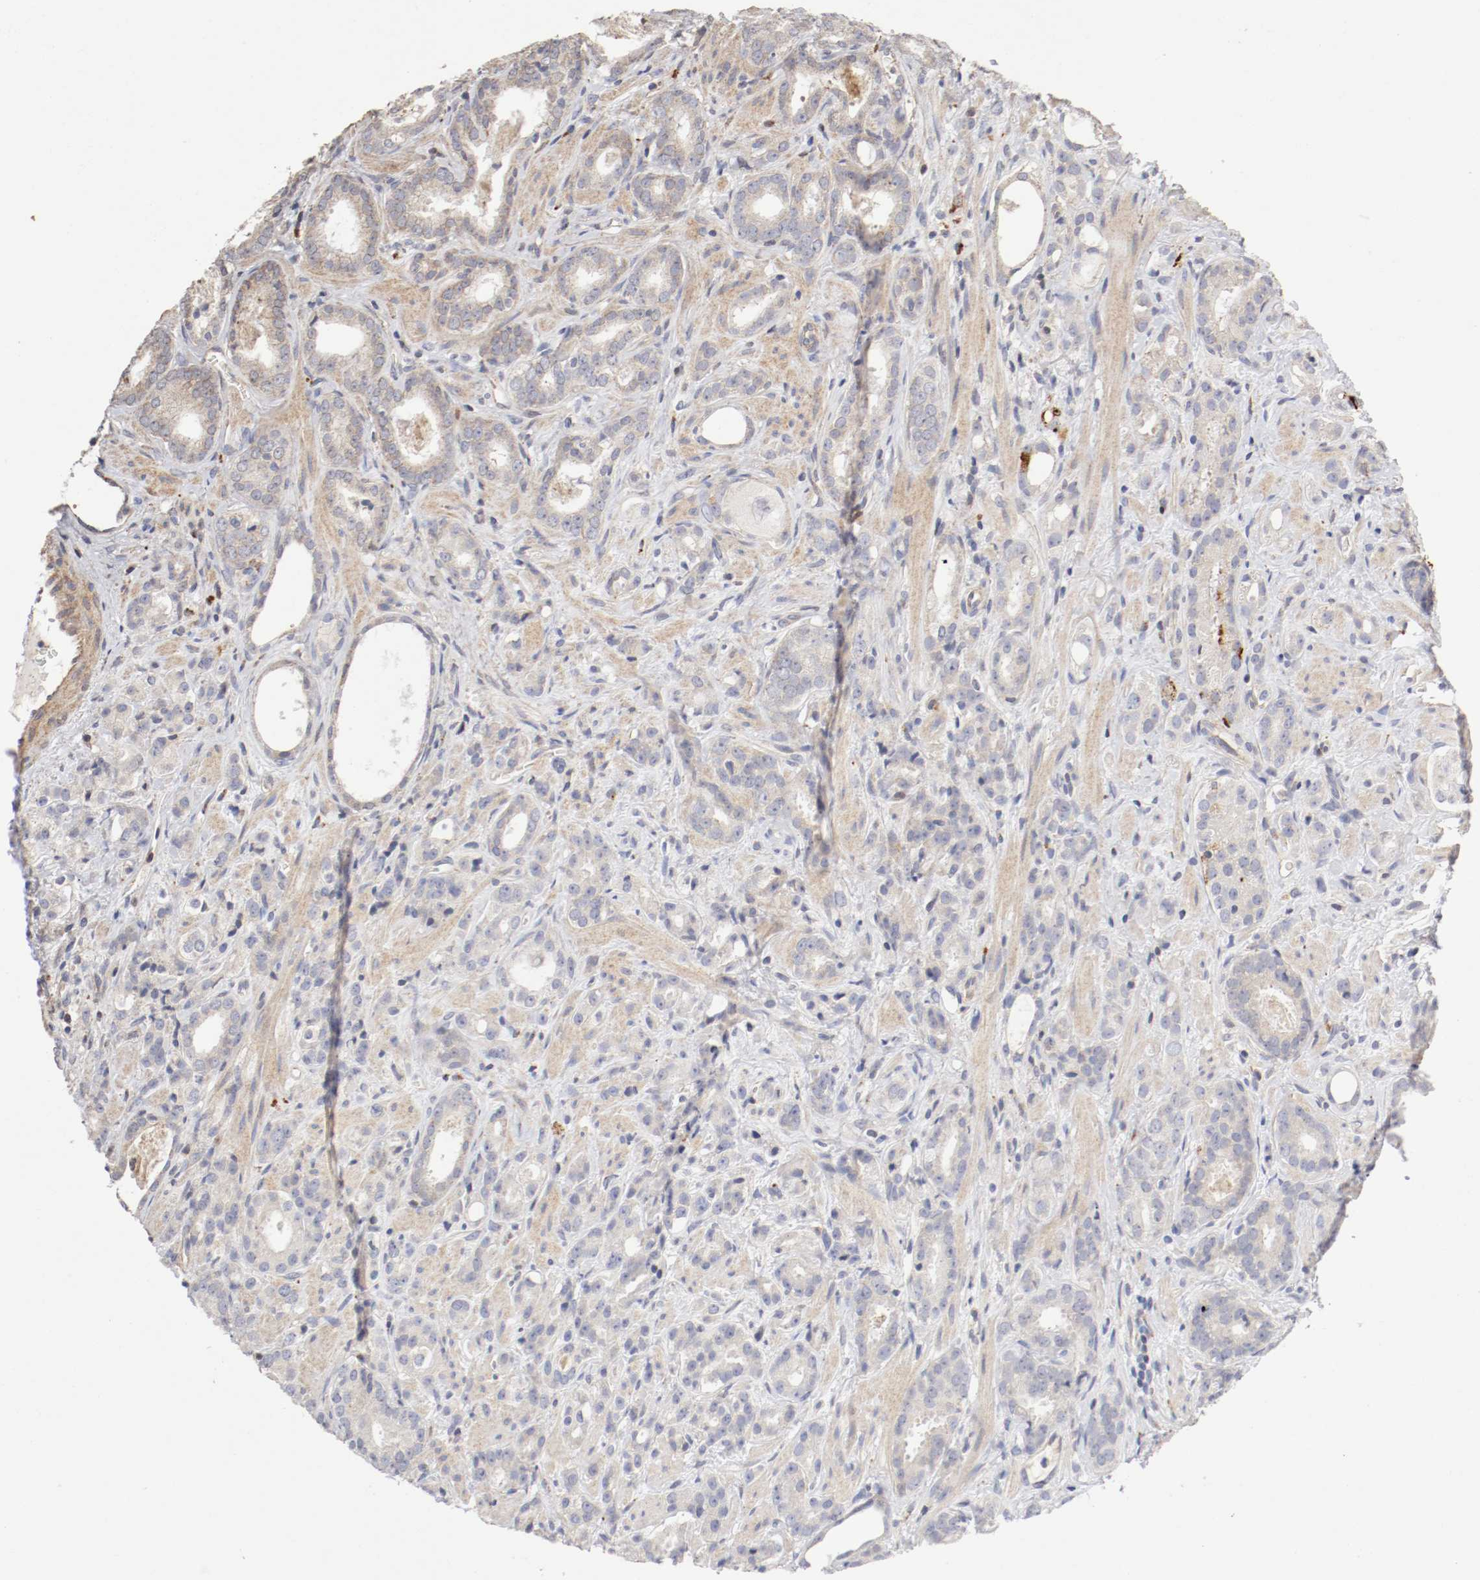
{"staining": {"intensity": "weak", "quantity": "<25%", "location": "cytoplasmic/membranous"}, "tissue": "prostate cancer", "cell_type": "Tumor cells", "image_type": "cancer", "snomed": [{"axis": "morphology", "description": "Adenocarcinoma, Low grade"}, {"axis": "topography", "description": "Prostate"}], "caption": "High magnification brightfield microscopy of prostate cancer (adenocarcinoma (low-grade)) stained with DAB (3,3'-diaminobenzidine) (brown) and counterstained with hematoxylin (blue): tumor cells show no significant expression.", "gene": "CDK6", "patient": {"sex": "male", "age": 57}}